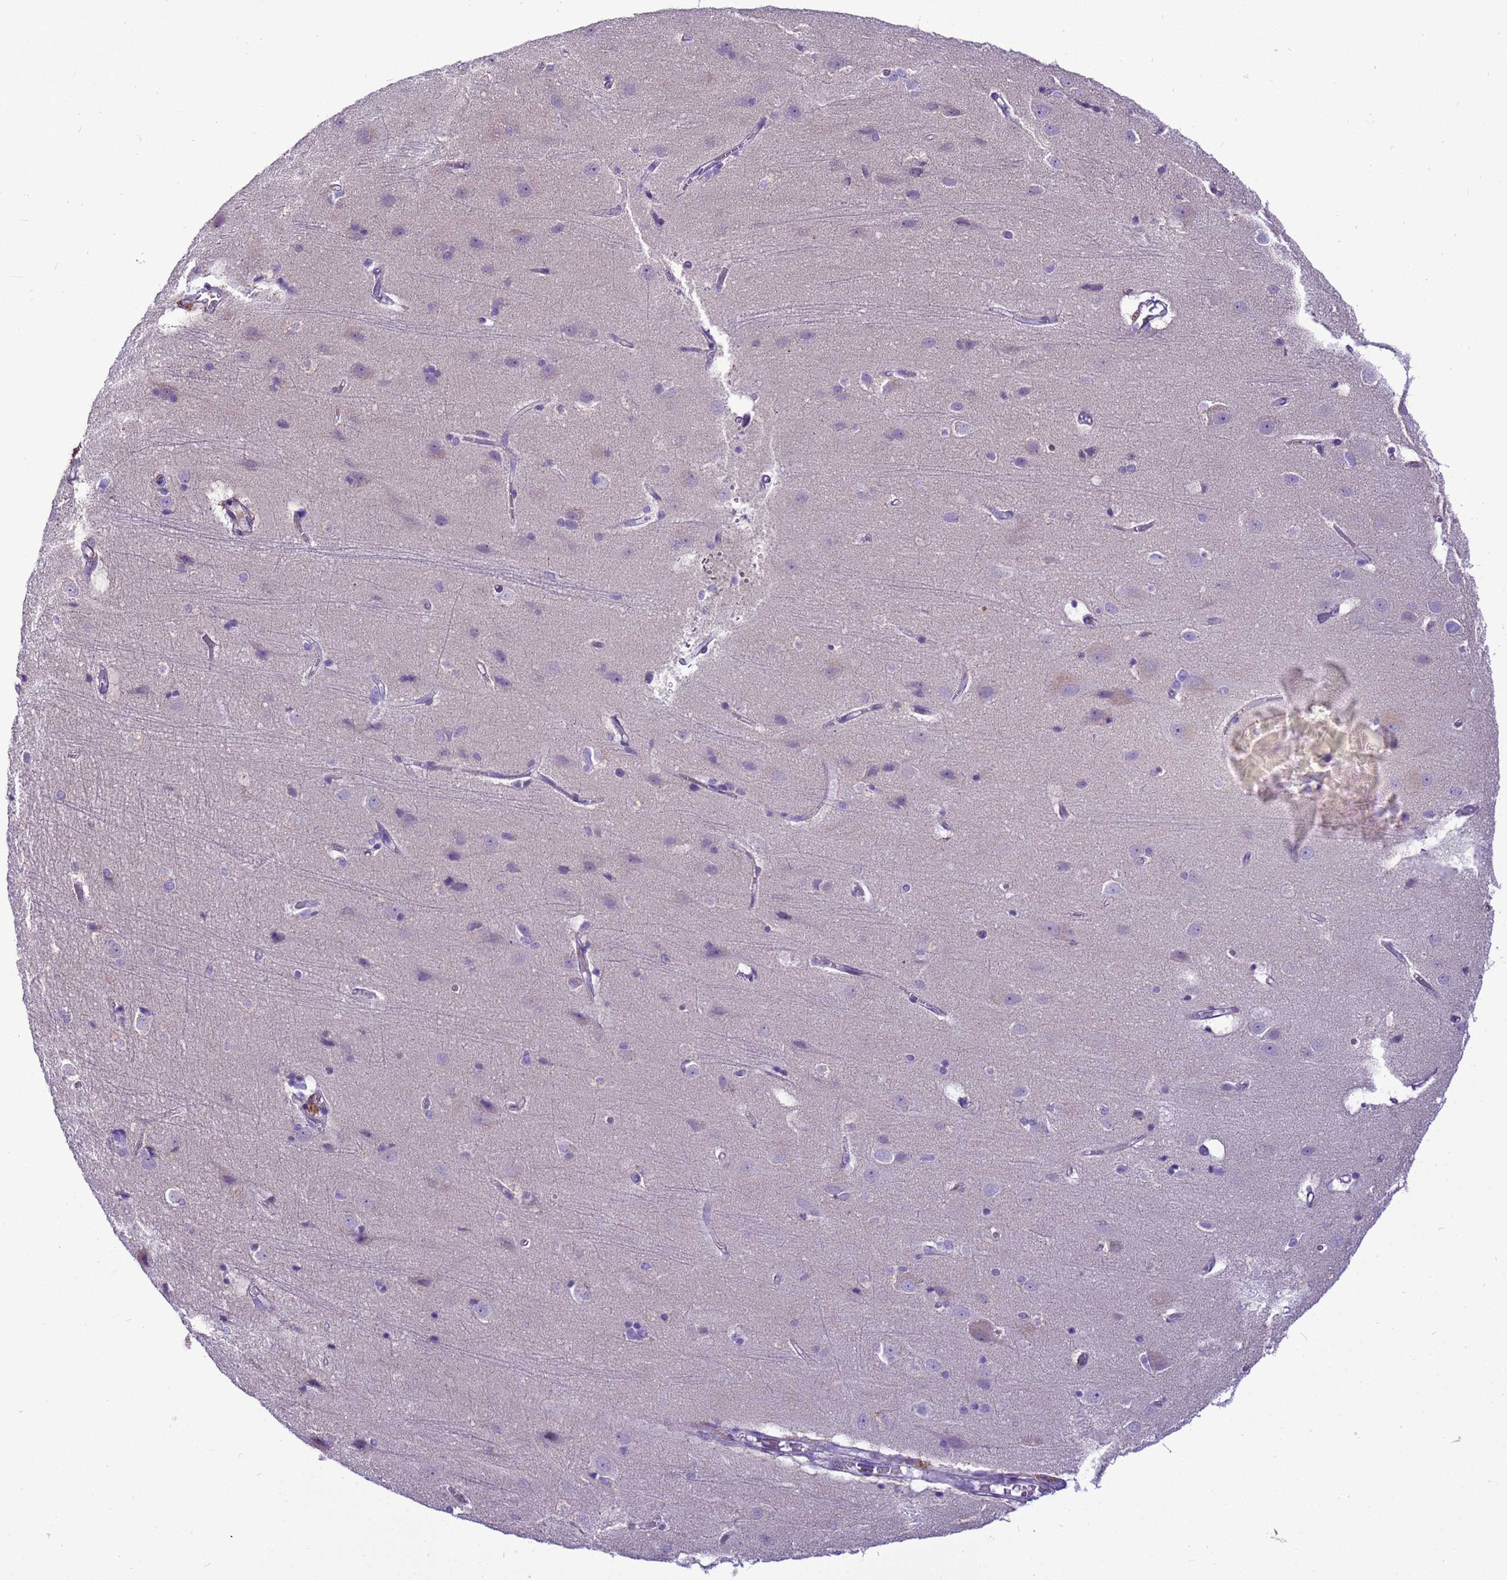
{"staining": {"intensity": "negative", "quantity": "none", "location": "none"}, "tissue": "cerebral cortex", "cell_type": "Endothelial cells", "image_type": "normal", "snomed": [{"axis": "morphology", "description": "Normal tissue, NOS"}, {"axis": "topography", "description": "Cerebral cortex"}], "caption": "The micrograph shows no significant staining in endothelial cells of cerebral cortex.", "gene": "PIEZO2", "patient": {"sex": "male", "age": 54}}